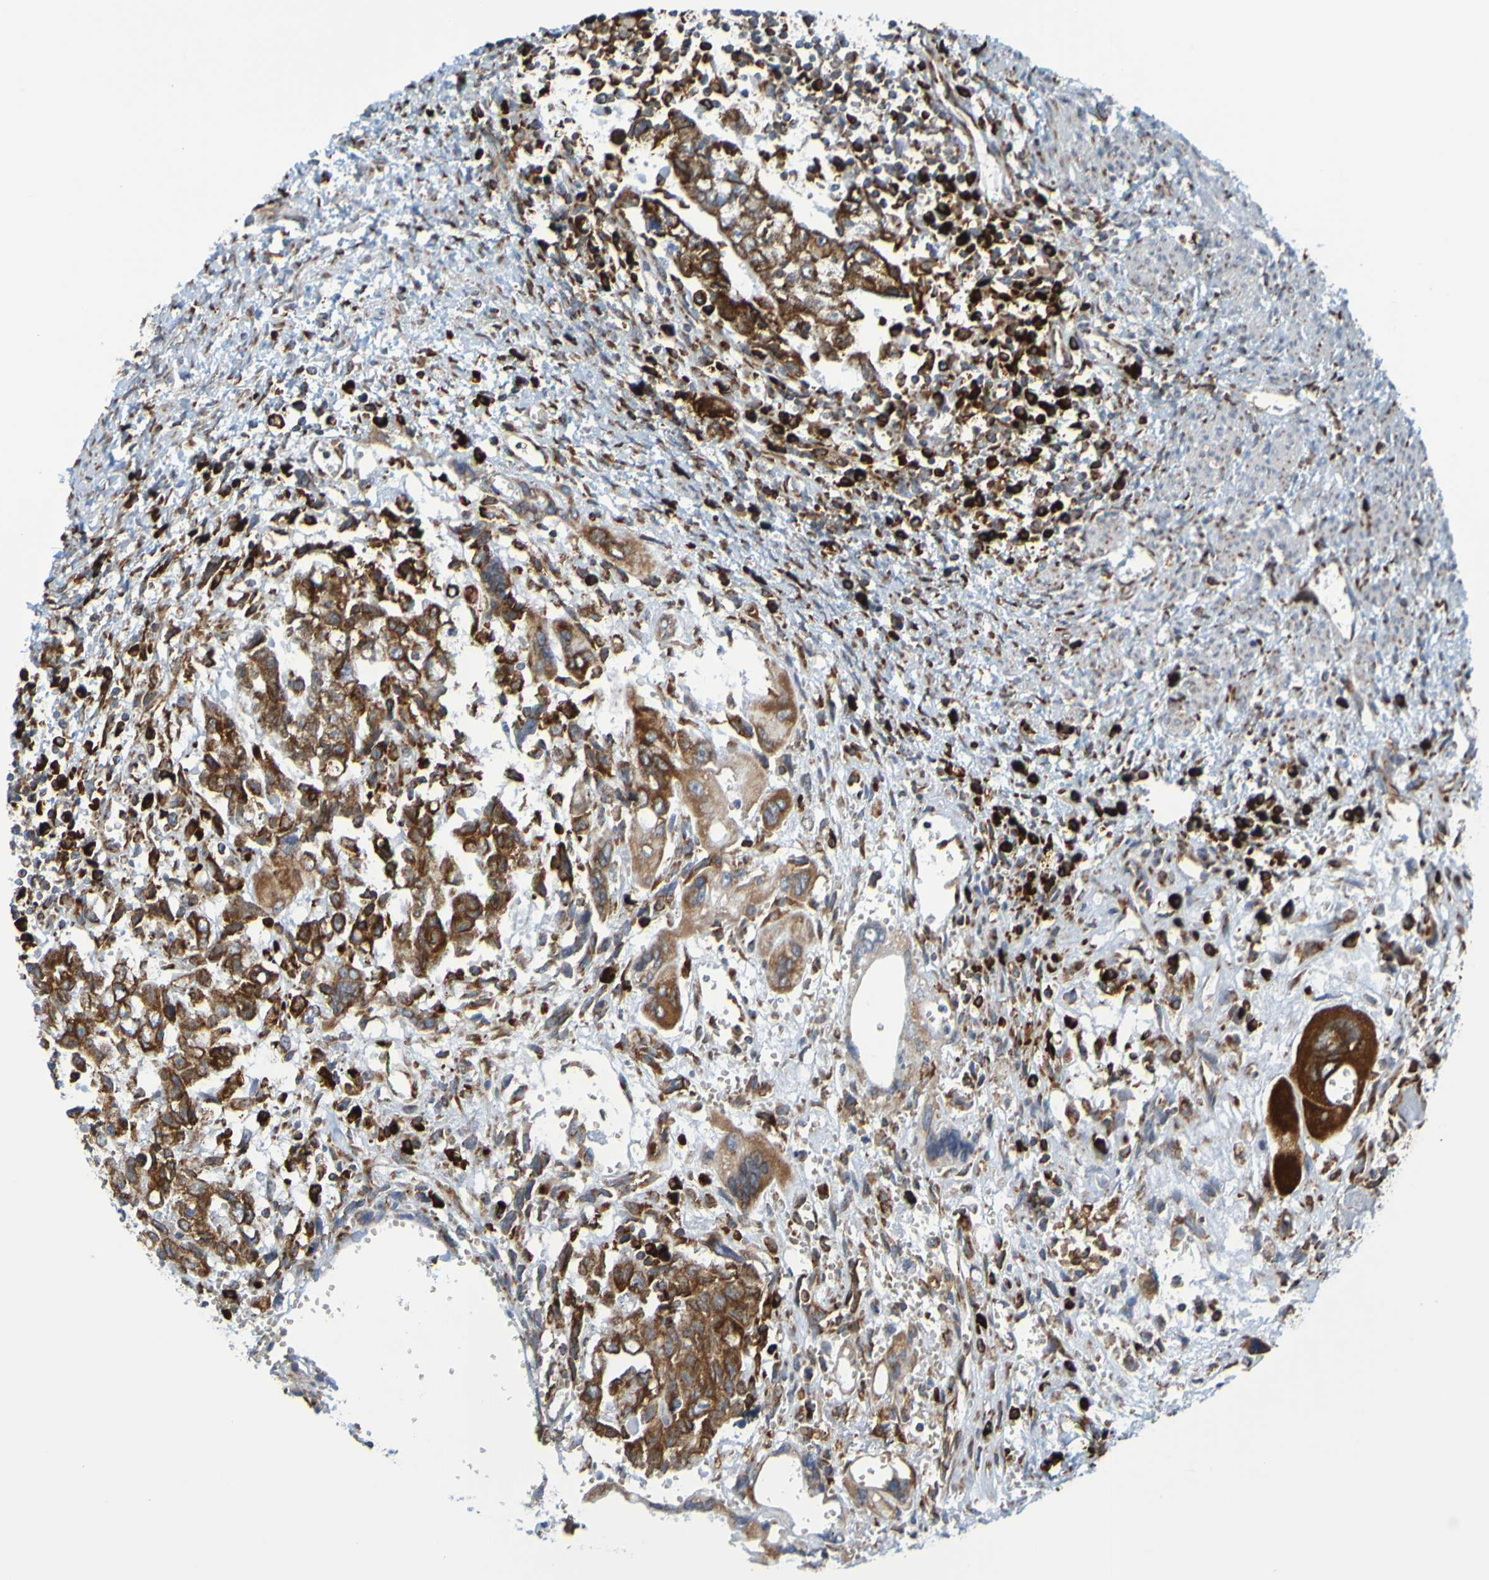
{"staining": {"intensity": "weak", "quantity": "25%-75%", "location": "cytoplasmic/membranous"}, "tissue": "testis cancer", "cell_type": "Tumor cells", "image_type": "cancer", "snomed": [{"axis": "morphology", "description": "Carcinoma, Embryonal, NOS"}, {"axis": "topography", "description": "Testis"}], "caption": "Immunohistochemical staining of embryonal carcinoma (testis) exhibits weak cytoplasmic/membranous protein expression in approximately 25%-75% of tumor cells.", "gene": "SSR1", "patient": {"sex": "male", "age": 28}}